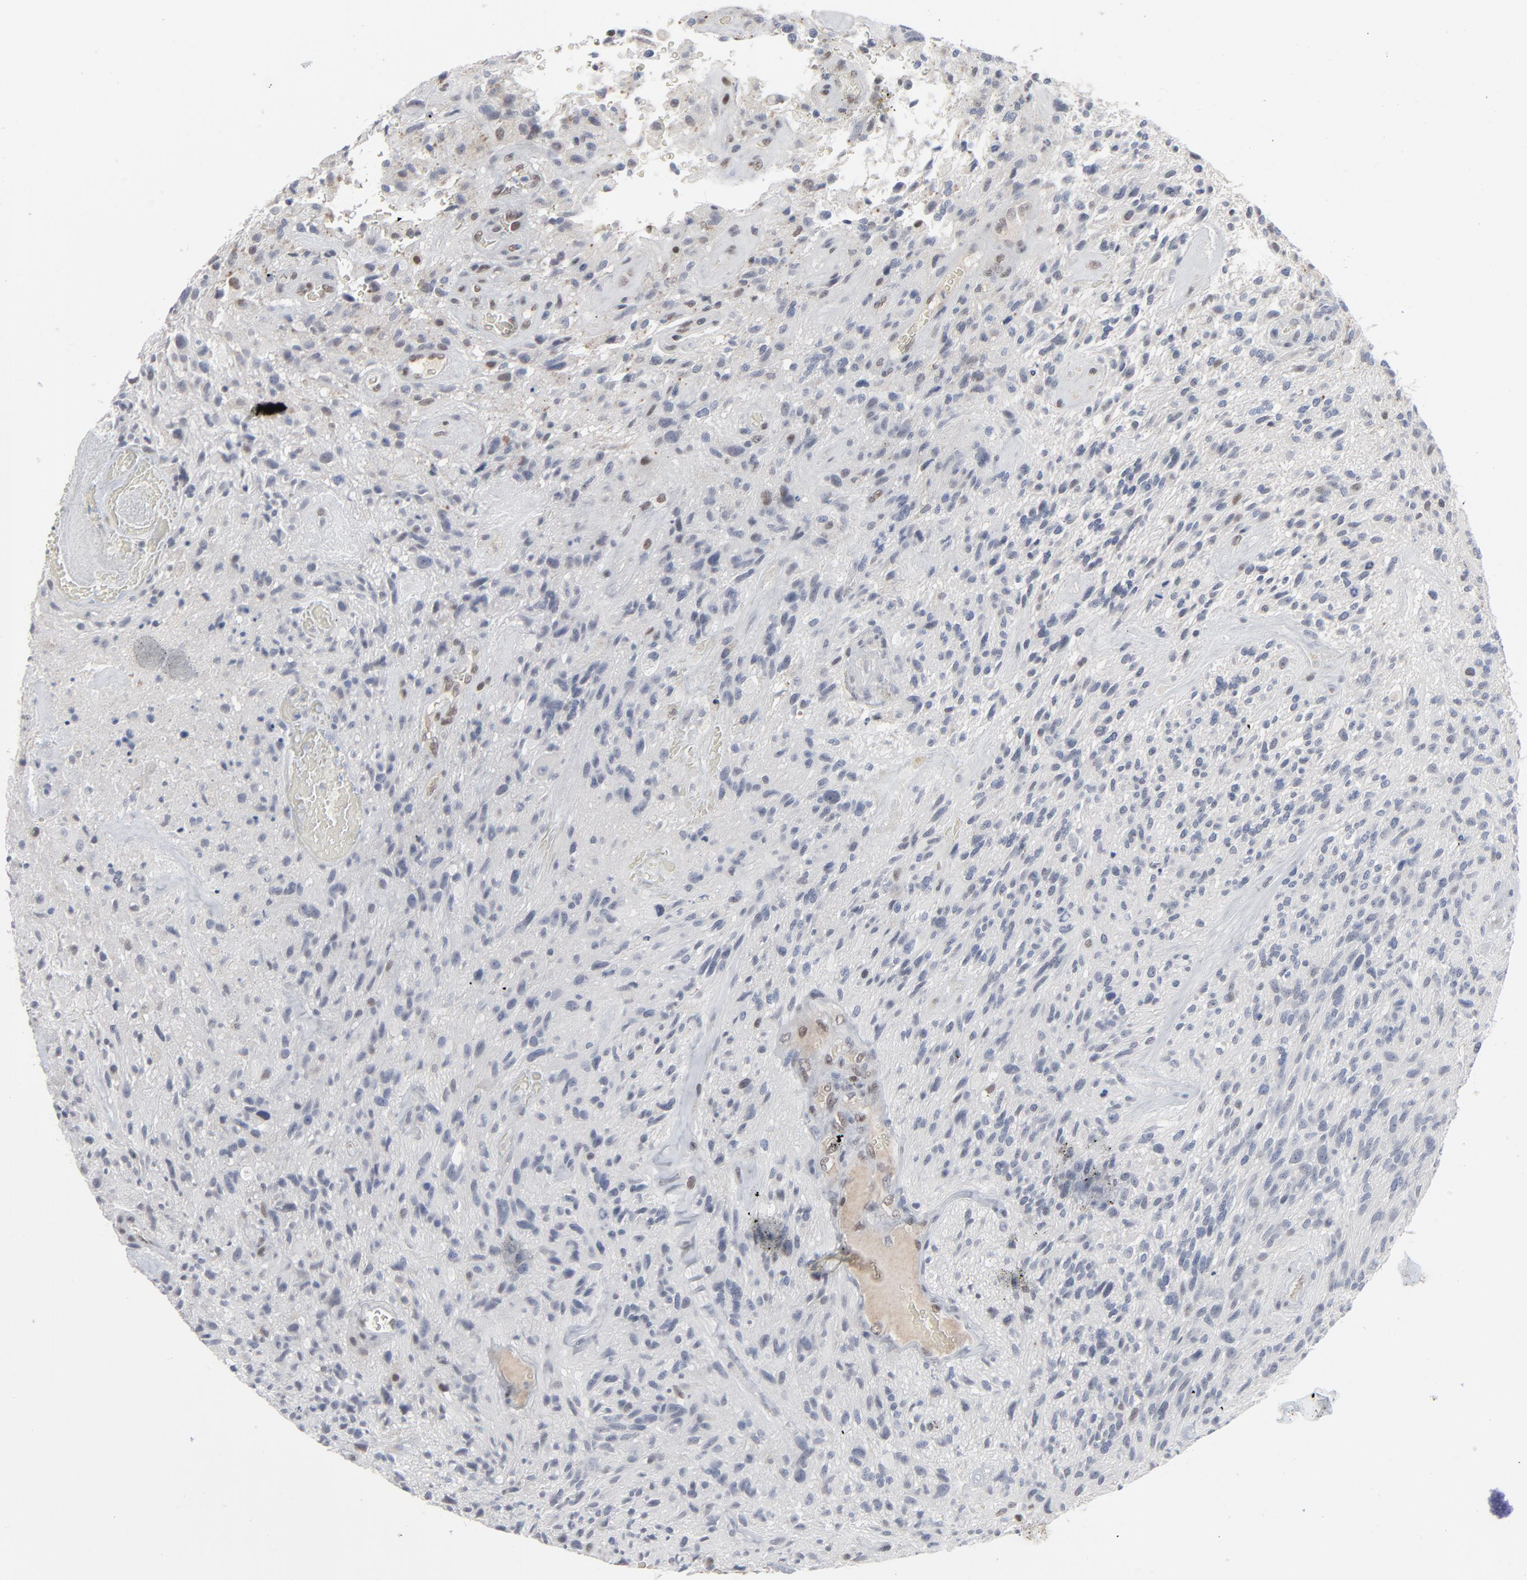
{"staining": {"intensity": "negative", "quantity": "none", "location": "none"}, "tissue": "glioma", "cell_type": "Tumor cells", "image_type": "cancer", "snomed": [{"axis": "morphology", "description": "Normal tissue, NOS"}, {"axis": "morphology", "description": "Glioma, malignant, High grade"}, {"axis": "topography", "description": "Cerebral cortex"}], "caption": "Immunohistochemistry (IHC) of human malignant high-grade glioma demonstrates no positivity in tumor cells.", "gene": "ATF7", "patient": {"sex": "male", "age": 75}}